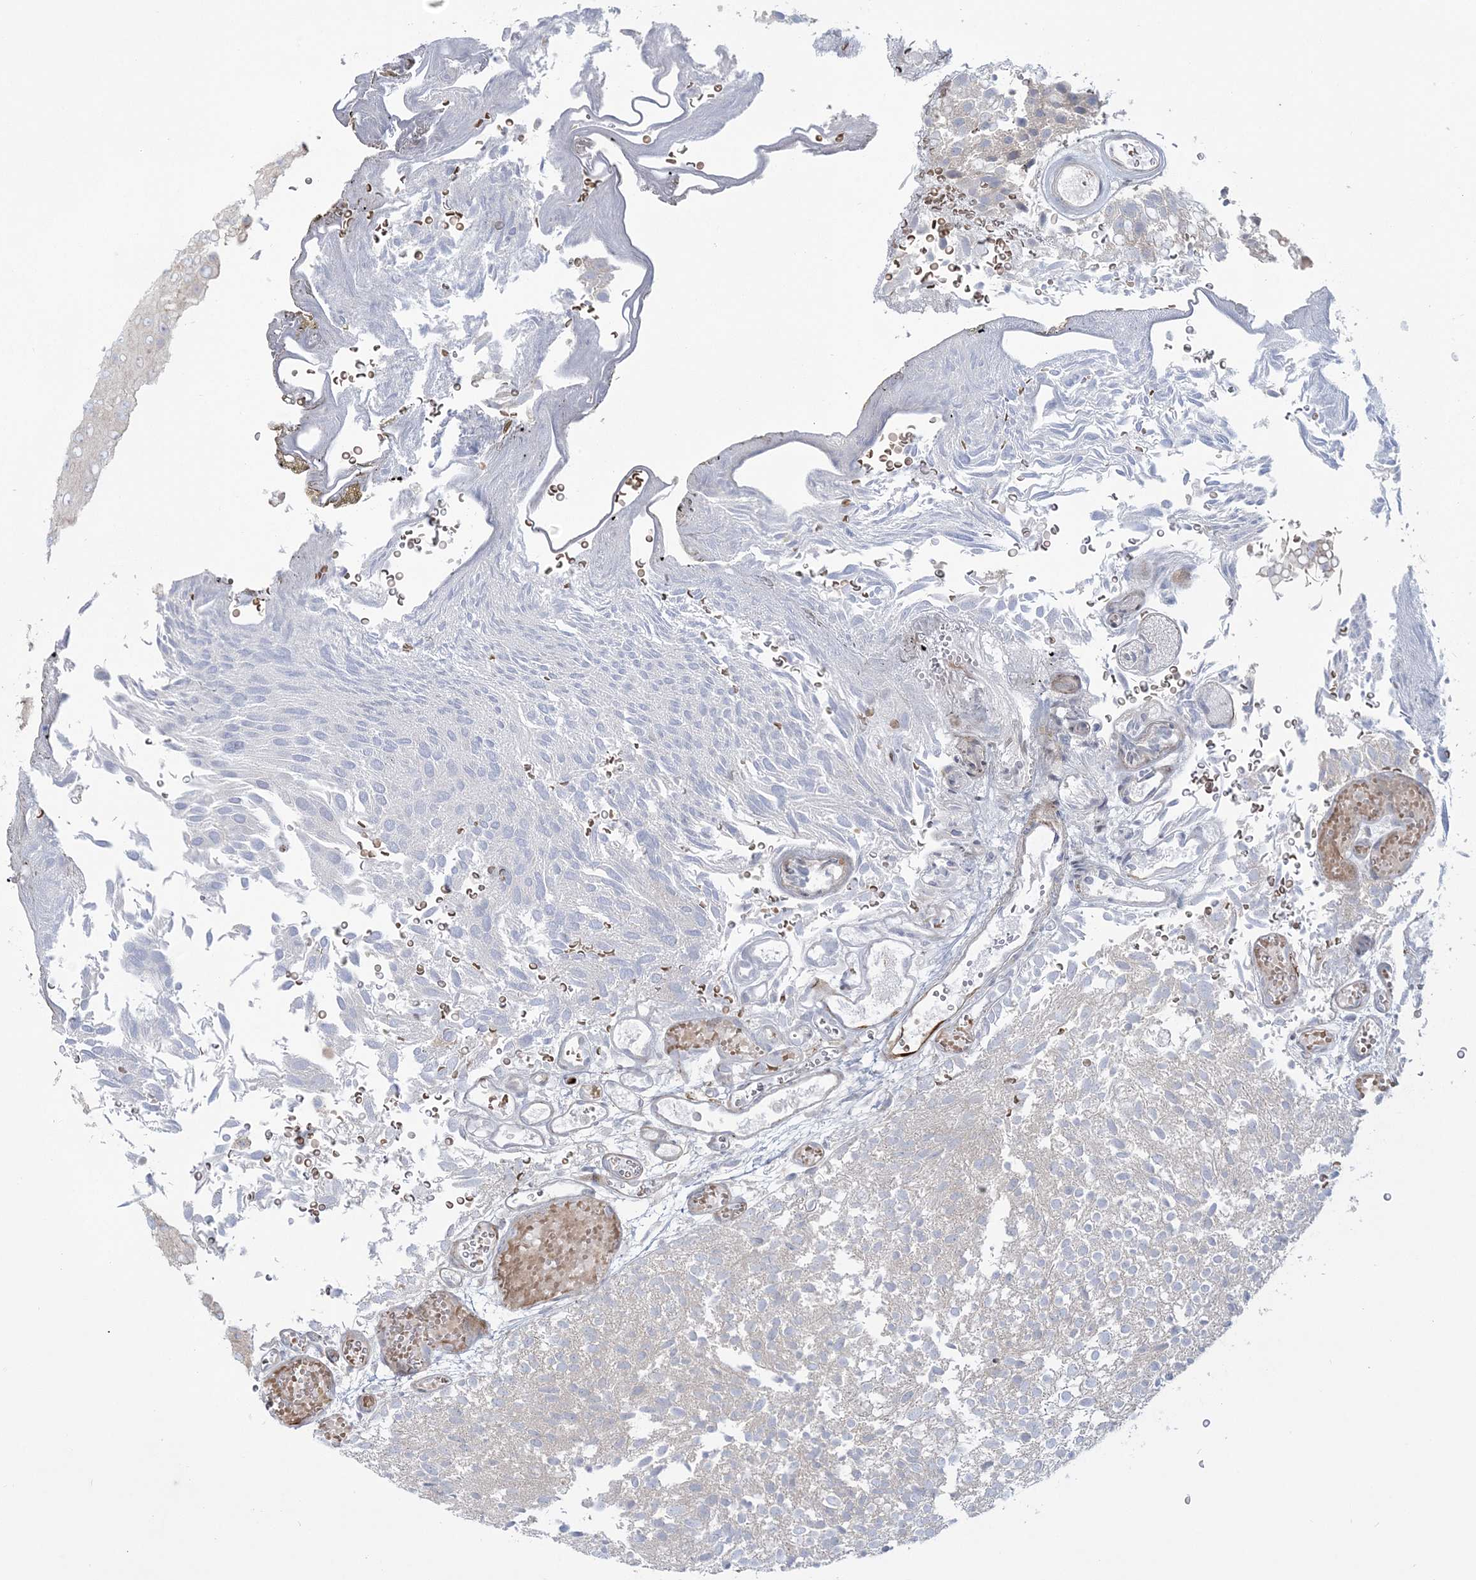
{"staining": {"intensity": "negative", "quantity": "none", "location": "none"}, "tissue": "urothelial cancer", "cell_type": "Tumor cells", "image_type": "cancer", "snomed": [{"axis": "morphology", "description": "Urothelial carcinoma, Low grade"}, {"axis": "topography", "description": "Urinary bladder"}], "caption": "Immunohistochemistry (IHC) histopathology image of neoplastic tissue: low-grade urothelial carcinoma stained with DAB shows no significant protein staining in tumor cells.", "gene": "NUDT9", "patient": {"sex": "male", "age": 78}}